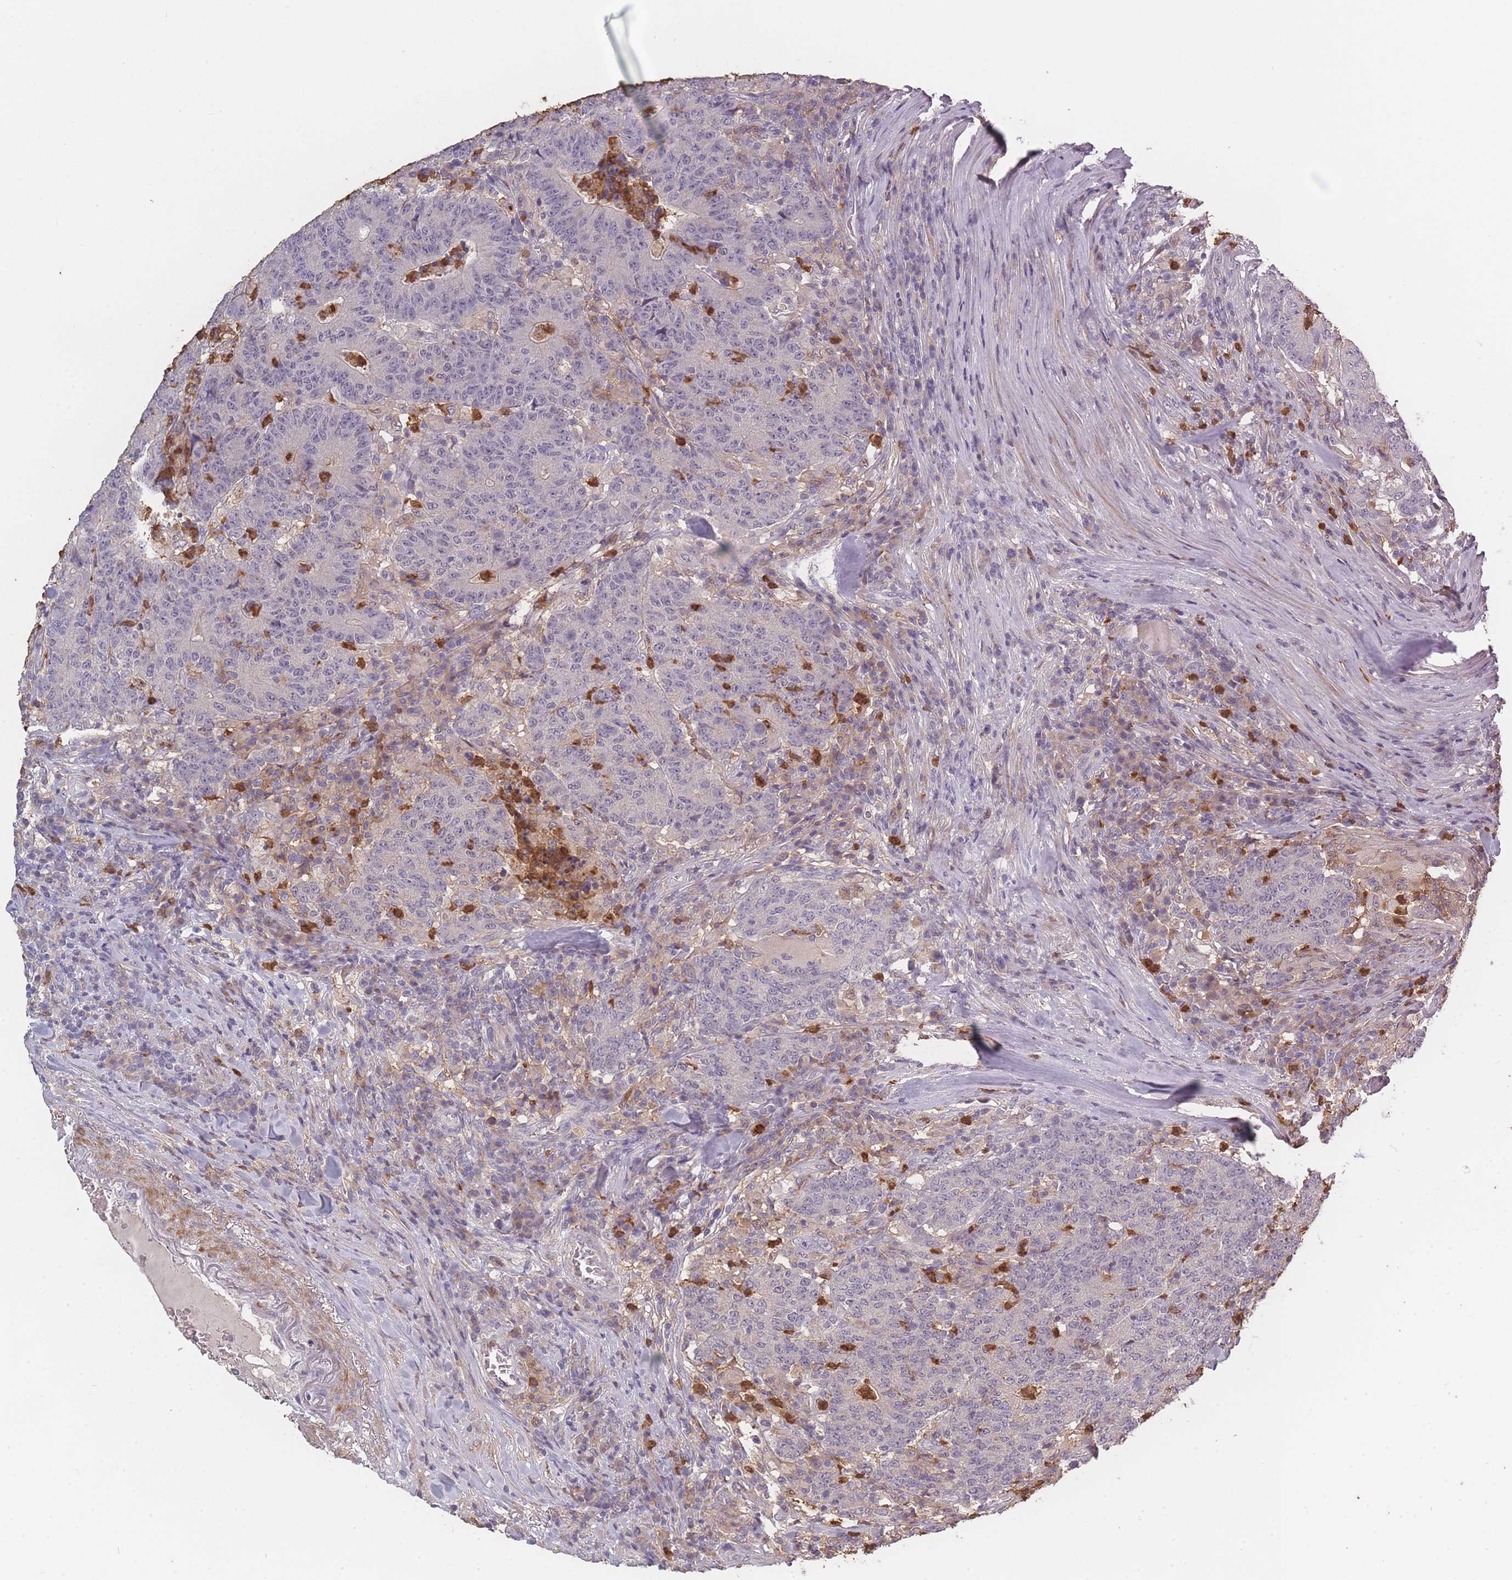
{"staining": {"intensity": "negative", "quantity": "none", "location": "none"}, "tissue": "colorectal cancer", "cell_type": "Tumor cells", "image_type": "cancer", "snomed": [{"axis": "morphology", "description": "Adenocarcinoma, NOS"}, {"axis": "topography", "description": "Colon"}], "caption": "DAB immunohistochemical staining of colorectal cancer (adenocarcinoma) shows no significant positivity in tumor cells. Nuclei are stained in blue.", "gene": "BST1", "patient": {"sex": "female", "age": 75}}